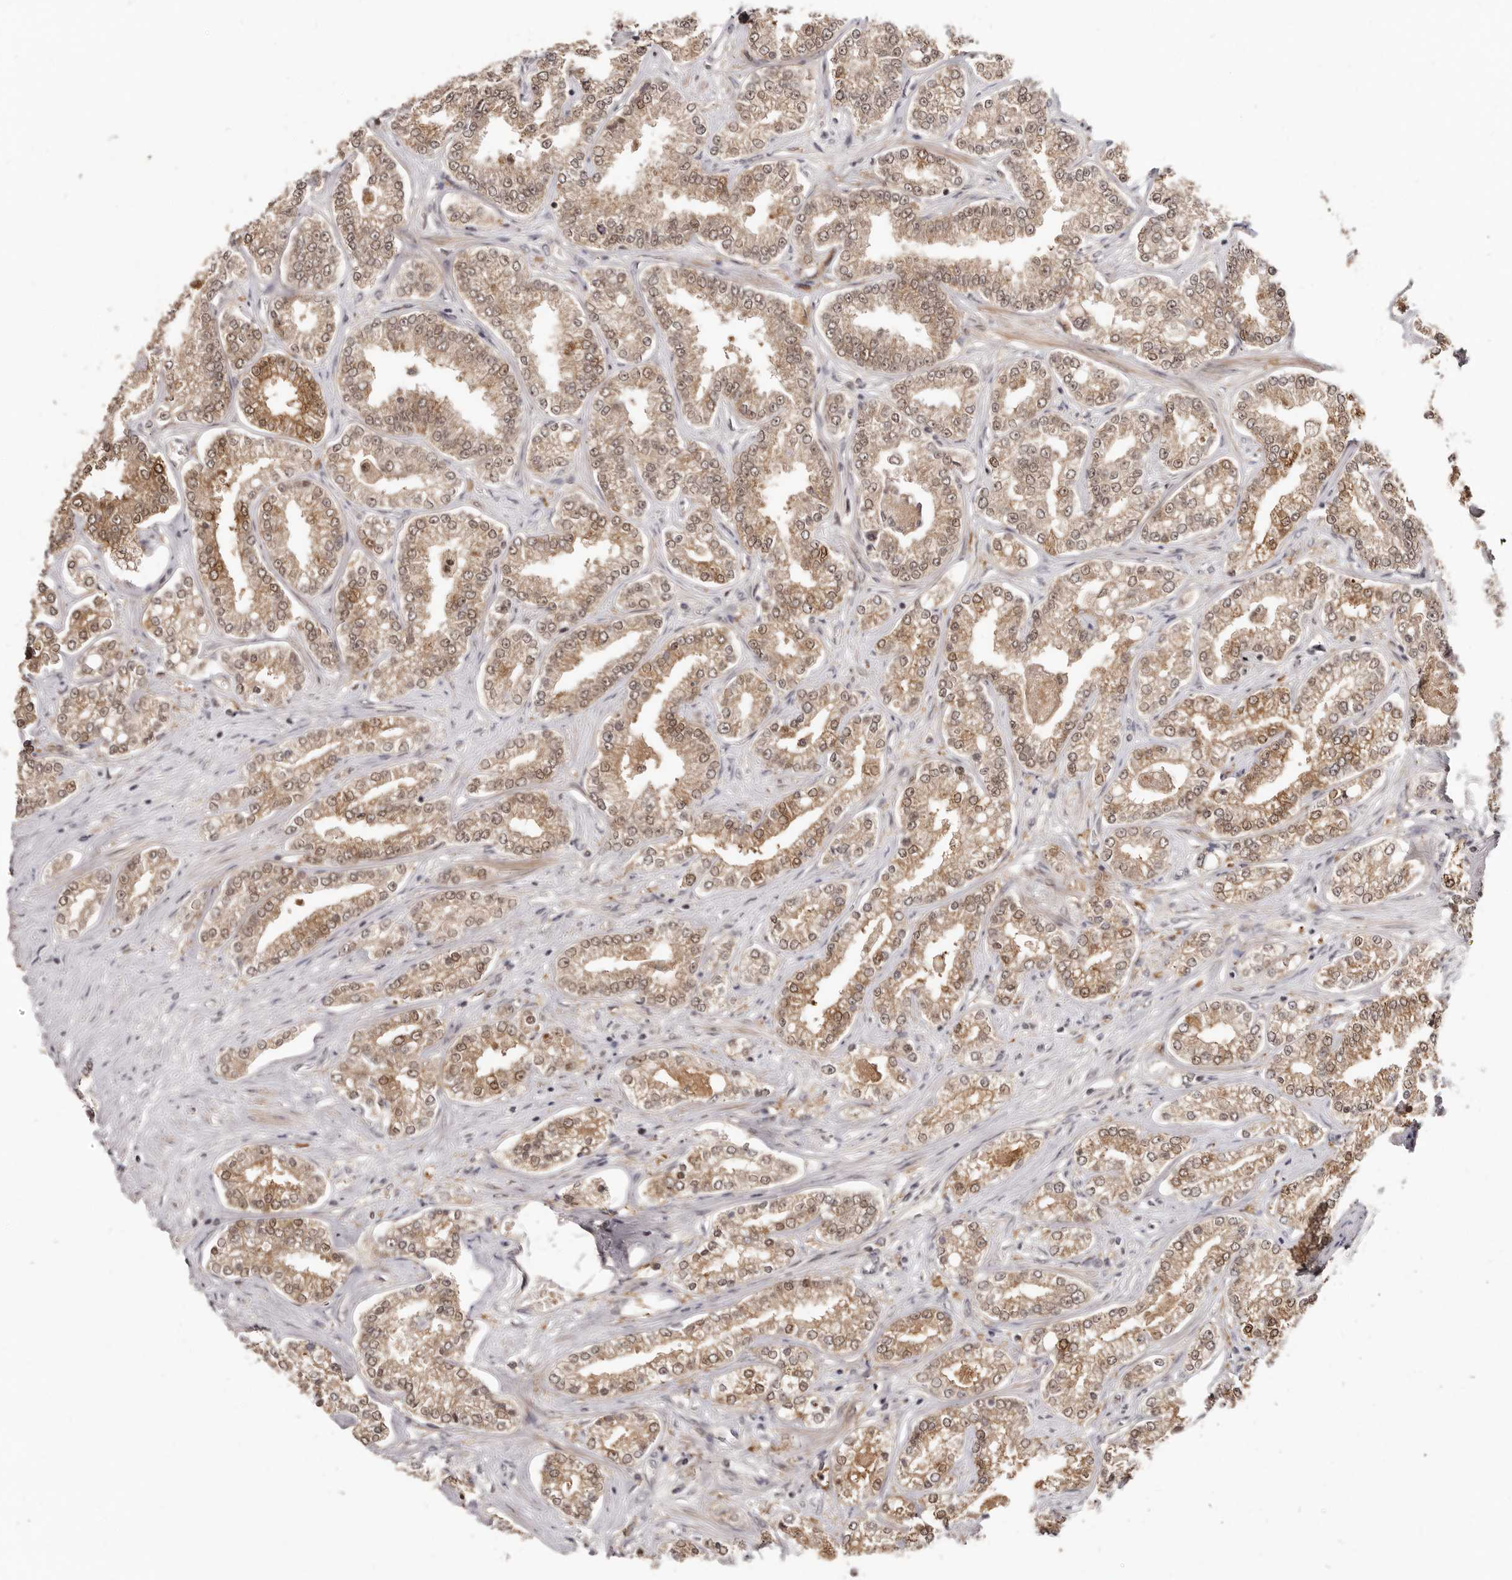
{"staining": {"intensity": "moderate", "quantity": ">75%", "location": "cytoplasmic/membranous,nuclear"}, "tissue": "prostate cancer", "cell_type": "Tumor cells", "image_type": "cancer", "snomed": [{"axis": "morphology", "description": "Normal tissue, NOS"}, {"axis": "morphology", "description": "Adenocarcinoma, High grade"}, {"axis": "topography", "description": "Prostate"}], "caption": "A micrograph showing moderate cytoplasmic/membranous and nuclear staining in about >75% of tumor cells in prostate high-grade adenocarcinoma, as visualized by brown immunohistochemical staining.", "gene": "MED8", "patient": {"sex": "male", "age": 83}}